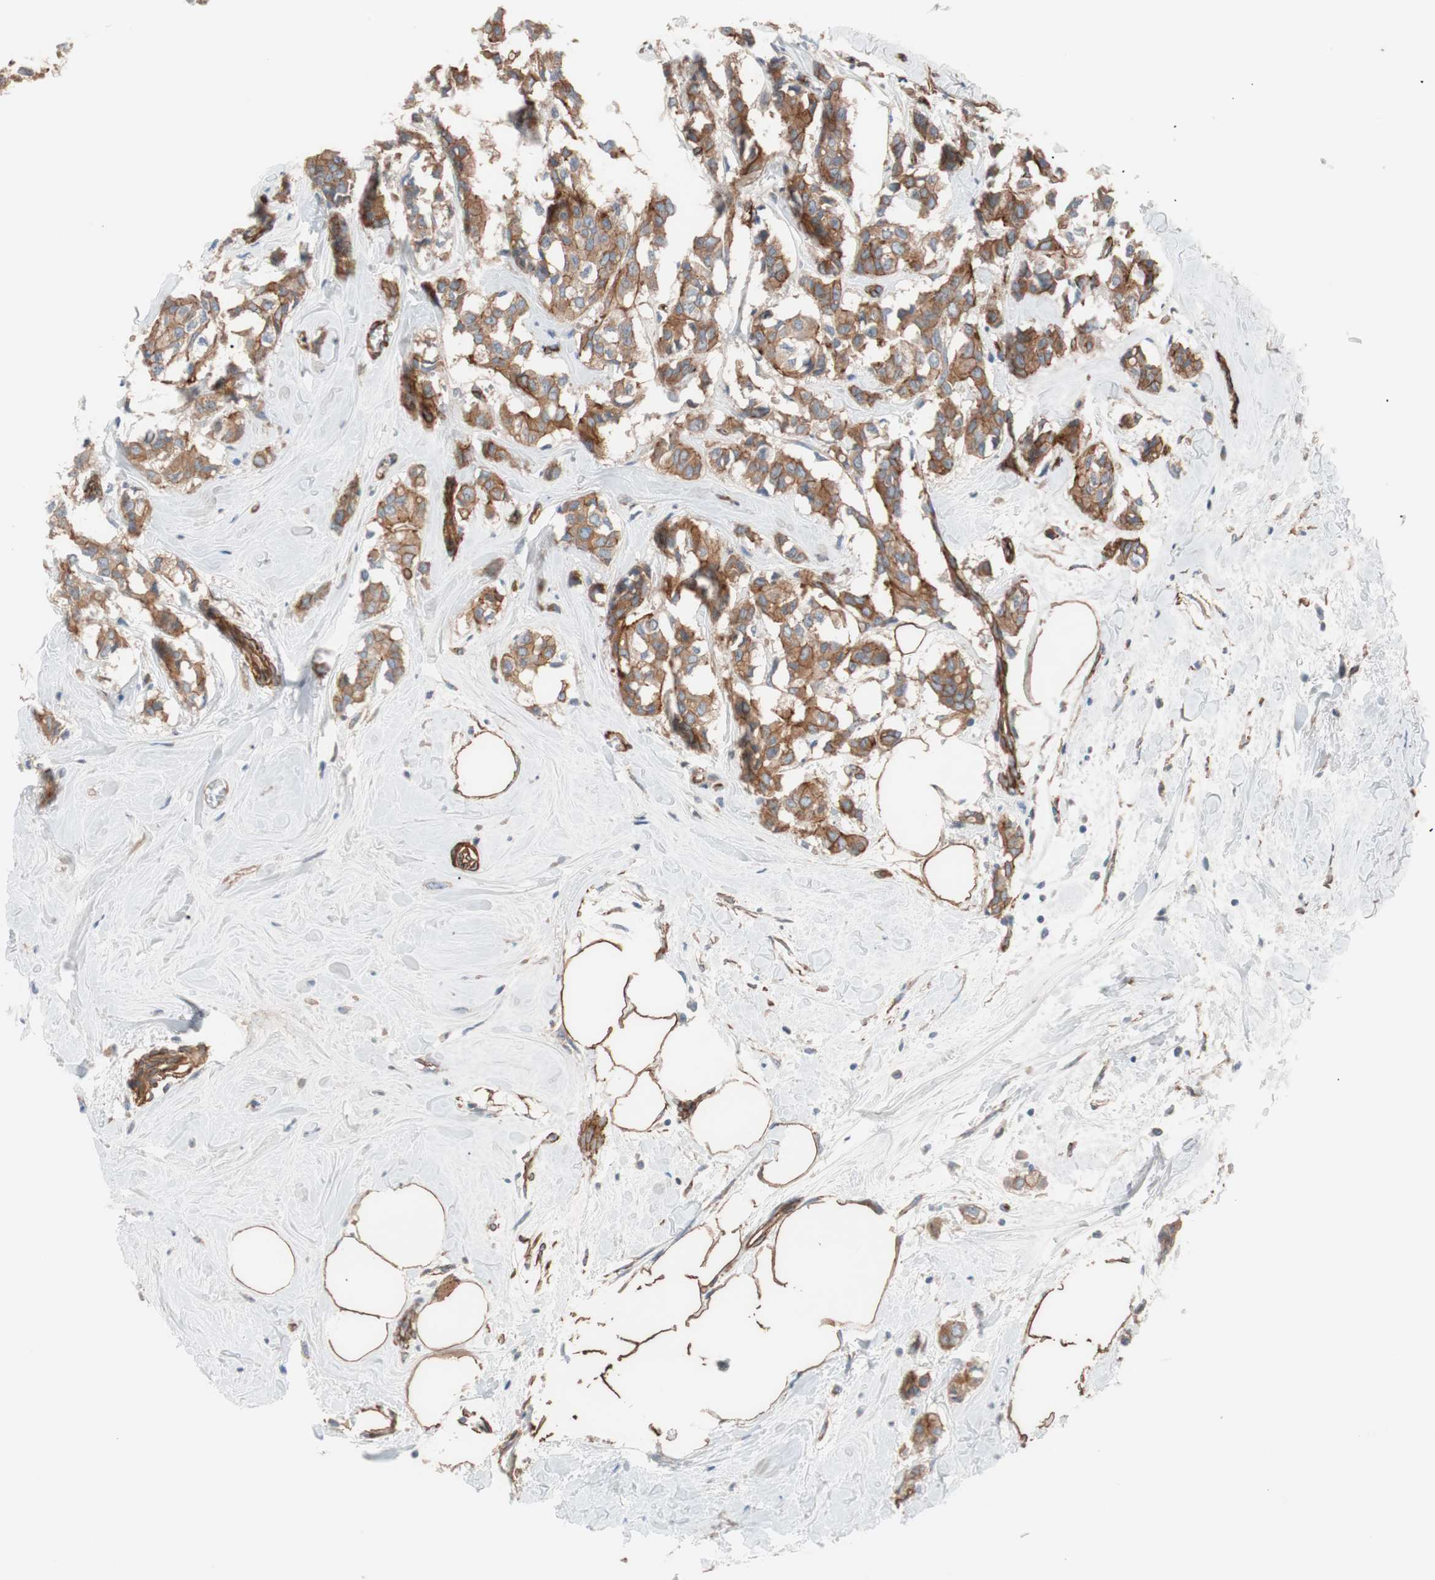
{"staining": {"intensity": "moderate", "quantity": ">75%", "location": "cytoplasmic/membranous"}, "tissue": "breast cancer", "cell_type": "Tumor cells", "image_type": "cancer", "snomed": [{"axis": "morphology", "description": "Duct carcinoma"}, {"axis": "topography", "description": "Breast"}], "caption": "Immunohistochemical staining of human breast infiltrating ductal carcinoma displays medium levels of moderate cytoplasmic/membranous positivity in approximately >75% of tumor cells. The staining was performed using DAB to visualize the protein expression in brown, while the nuclei were stained in blue with hematoxylin (Magnification: 20x).", "gene": "SPINT1", "patient": {"sex": "female", "age": 84}}